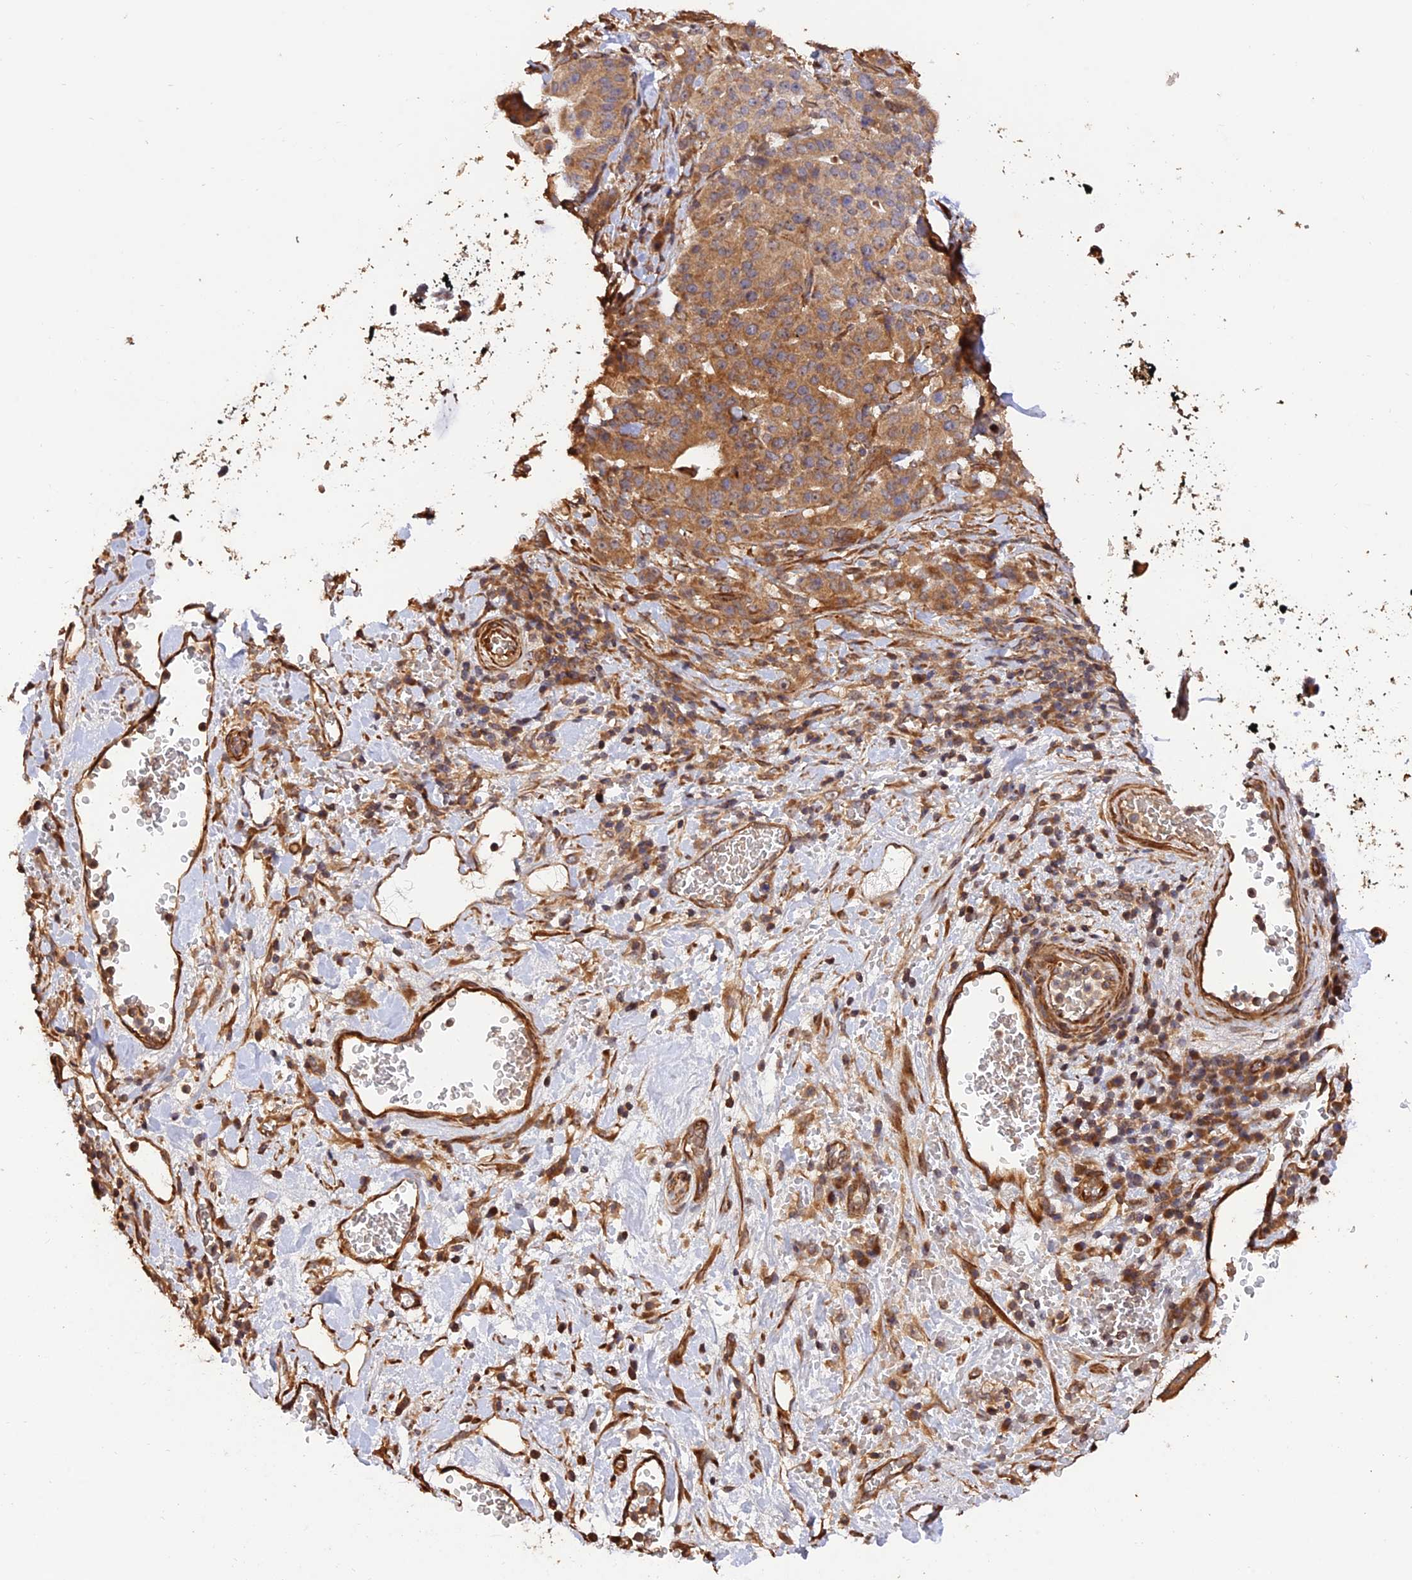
{"staining": {"intensity": "moderate", "quantity": ">75%", "location": "cytoplasmic/membranous"}, "tissue": "stomach cancer", "cell_type": "Tumor cells", "image_type": "cancer", "snomed": [{"axis": "morphology", "description": "Adenocarcinoma, NOS"}, {"axis": "topography", "description": "Stomach"}], "caption": "High-magnification brightfield microscopy of stomach cancer stained with DAB (3,3'-diaminobenzidine) (brown) and counterstained with hematoxylin (blue). tumor cells exhibit moderate cytoplasmic/membranous positivity is appreciated in approximately>75% of cells. (IHC, brightfield microscopy, high magnification).", "gene": "CREBL2", "patient": {"sex": "male", "age": 48}}